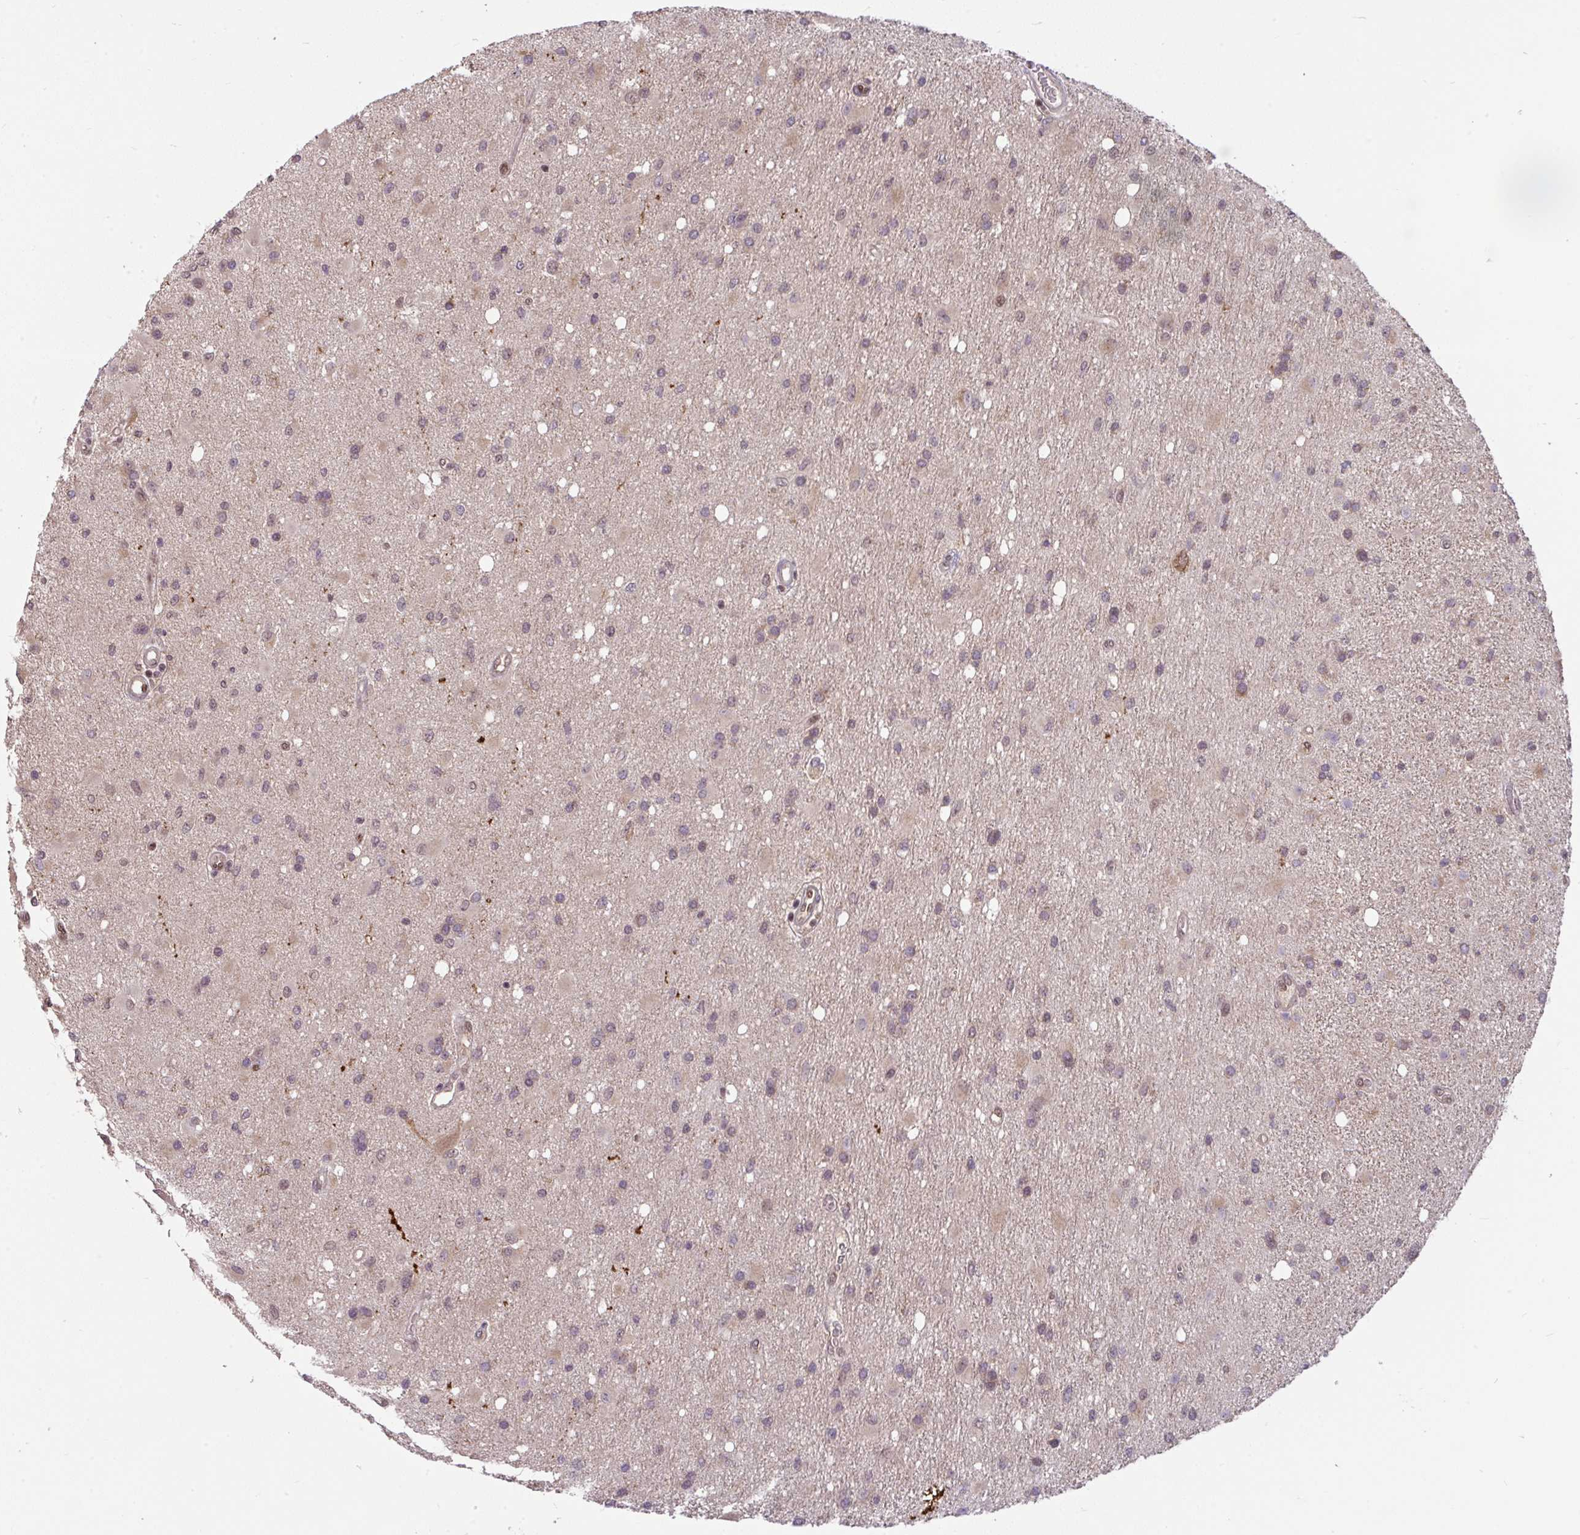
{"staining": {"intensity": "weak", "quantity": "<25%", "location": "nuclear"}, "tissue": "glioma", "cell_type": "Tumor cells", "image_type": "cancer", "snomed": [{"axis": "morphology", "description": "Glioma, malignant, High grade"}, {"axis": "topography", "description": "Brain"}], "caption": "An image of human glioma is negative for staining in tumor cells.", "gene": "KLF2", "patient": {"sex": "male", "age": 67}}